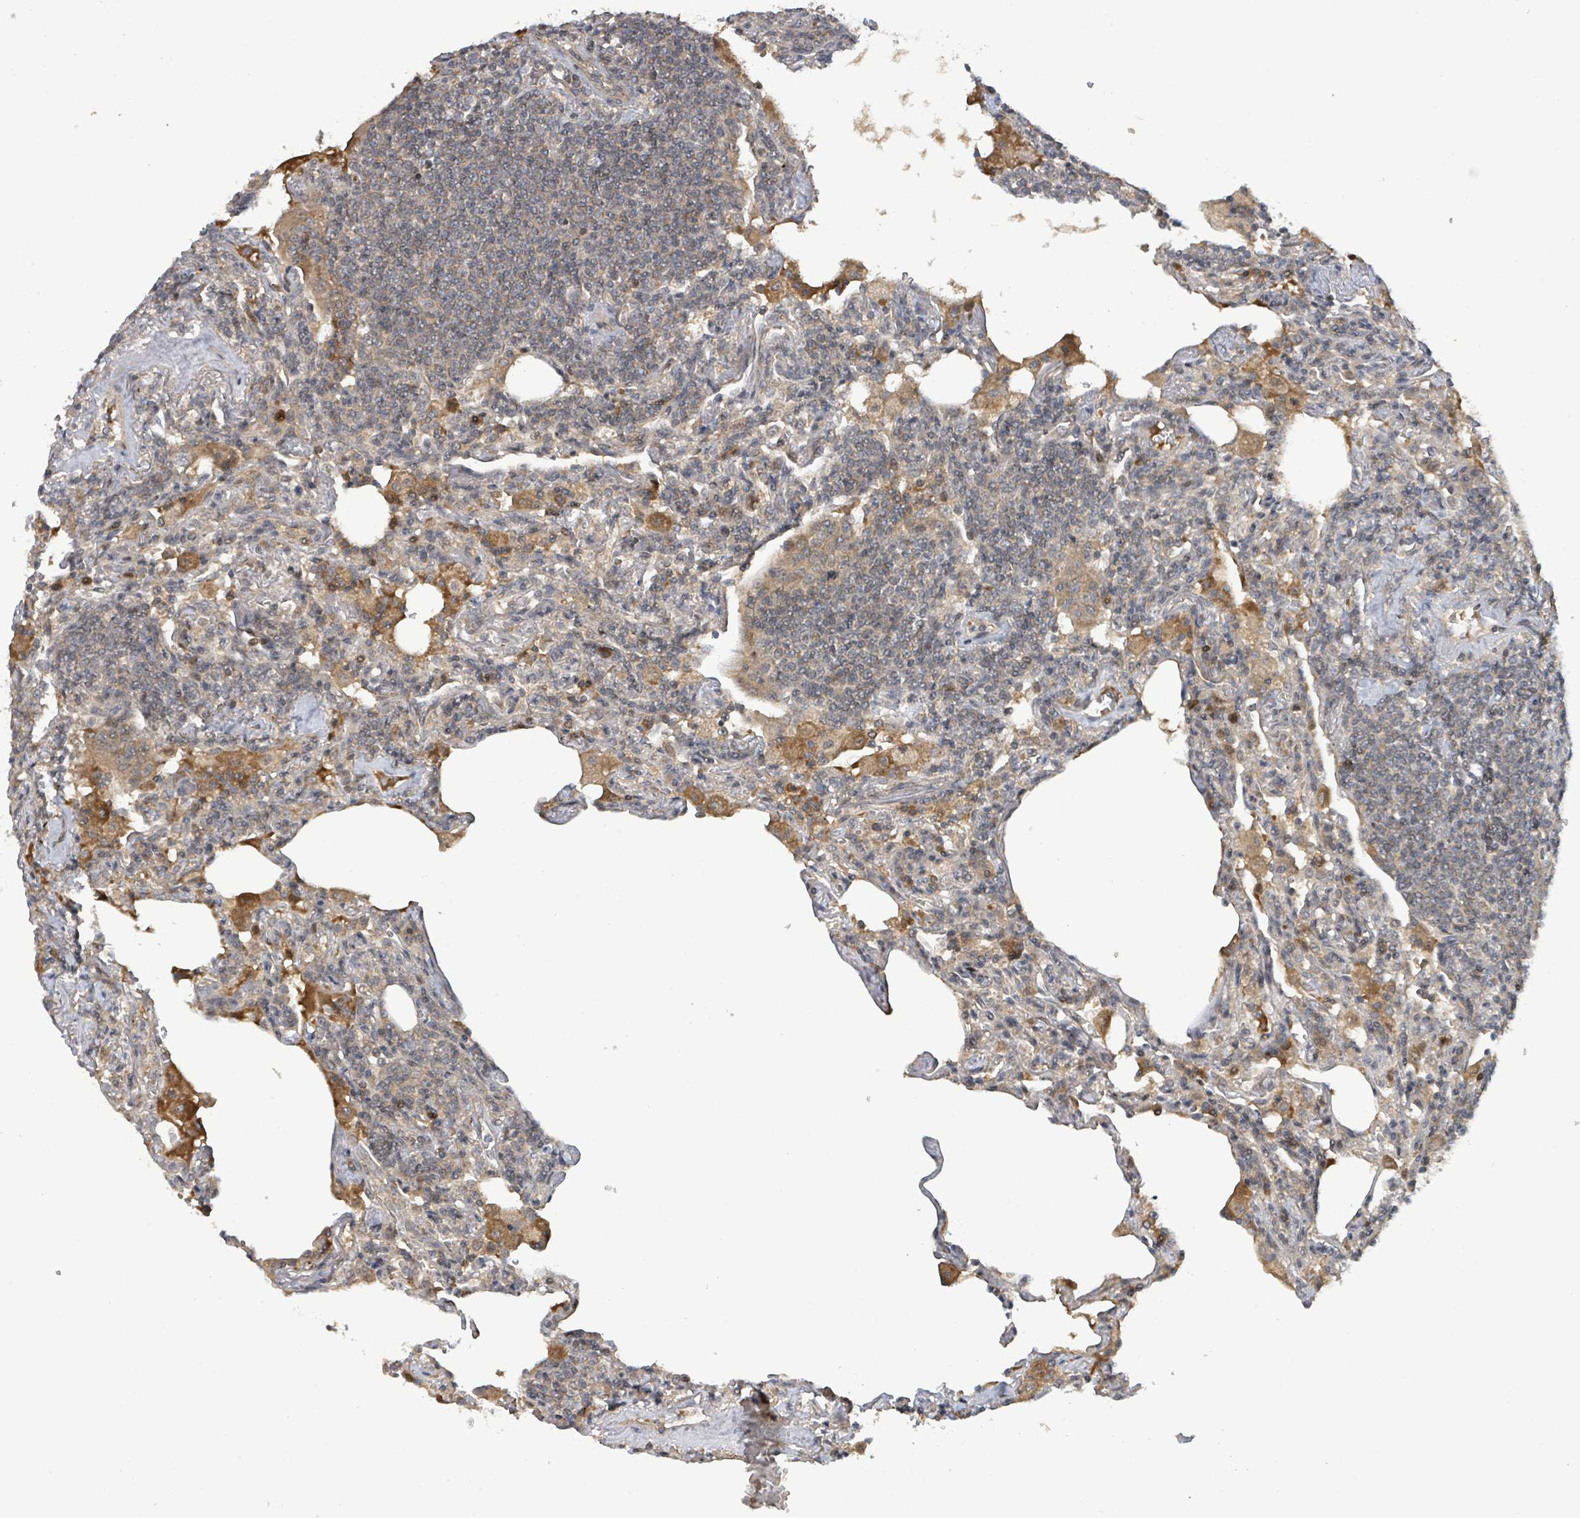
{"staining": {"intensity": "weak", "quantity": "<25%", "location": "cytoplasmic/membranous"}, "tissue": "lymphoma", "cell_type": "Tumor cells", "image_type": "cancer", "snomed": [{"axis": "morphology", "description": "Malignant lymphoma, non-Hodgkin's type, Low grade"}, {"axis": "topography", "description": "Lung"}], "caption": "DAB (3,3'-diaminobenzidine) immunohistochemical staining of lymphoma displays no significant staining in tumor cells.", "gene": "ITGA11", "patient": {"sex": "female", "age": 71}}